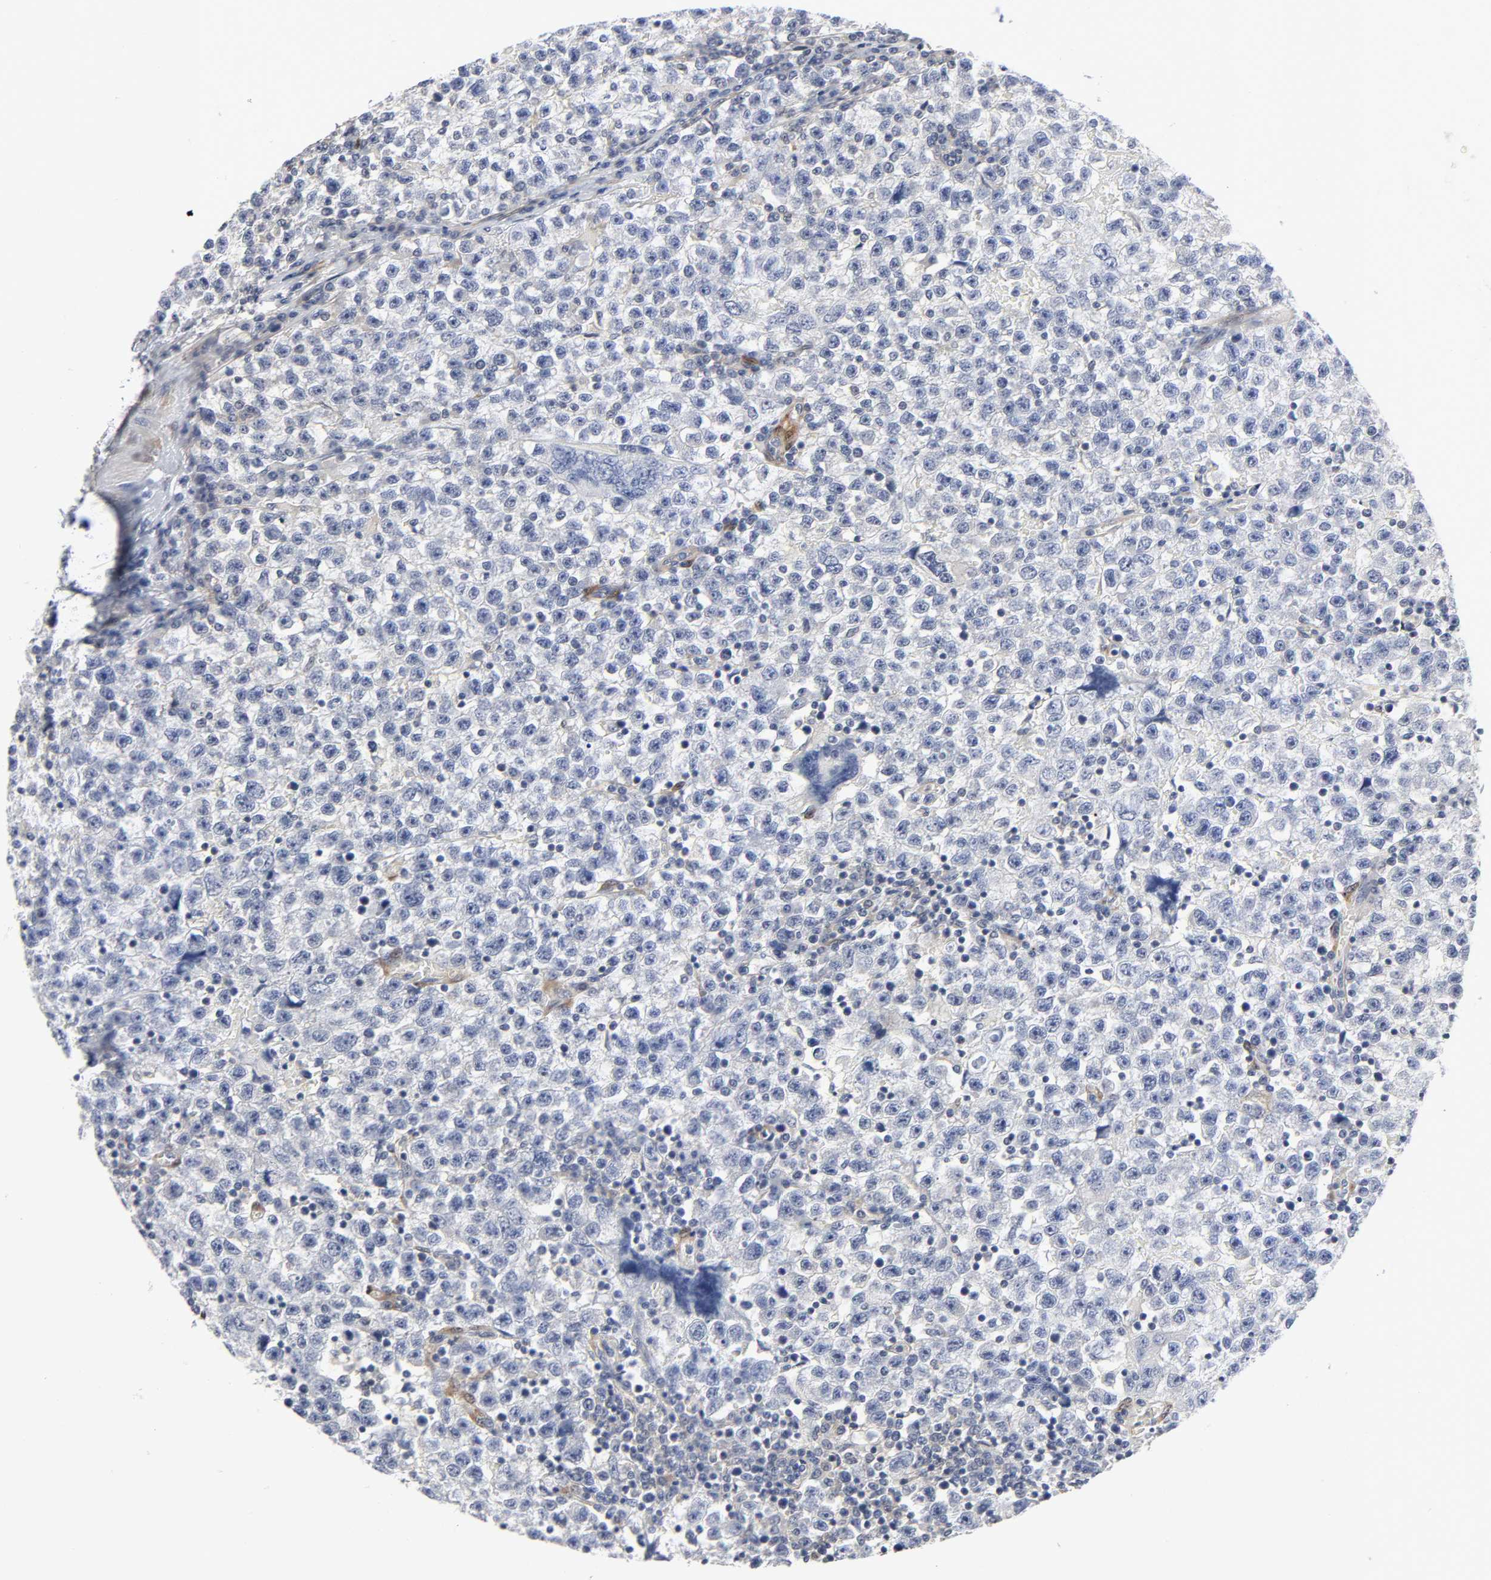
{"staining": {"intensity": "negative", "quantity": "none", "location": "none"}, "tissue": "testis cancer", "cell_type": "Tumor cells", "image_type": "cancer", "snomed": [{"axis": "morphology", "description": "Seminoma, NOS"}, {"axis": "topography", "description": "Testis"}], "caption": "IHC histopathology image of neoplastic tissue: human testis cancer (seminoma) stained with DAB (3,3'-diaminobenzidine) demonstrates no significant protein expression in tumor cells.", "gene": "PTEN", "patient": {"sex": "male", "age": 22}}